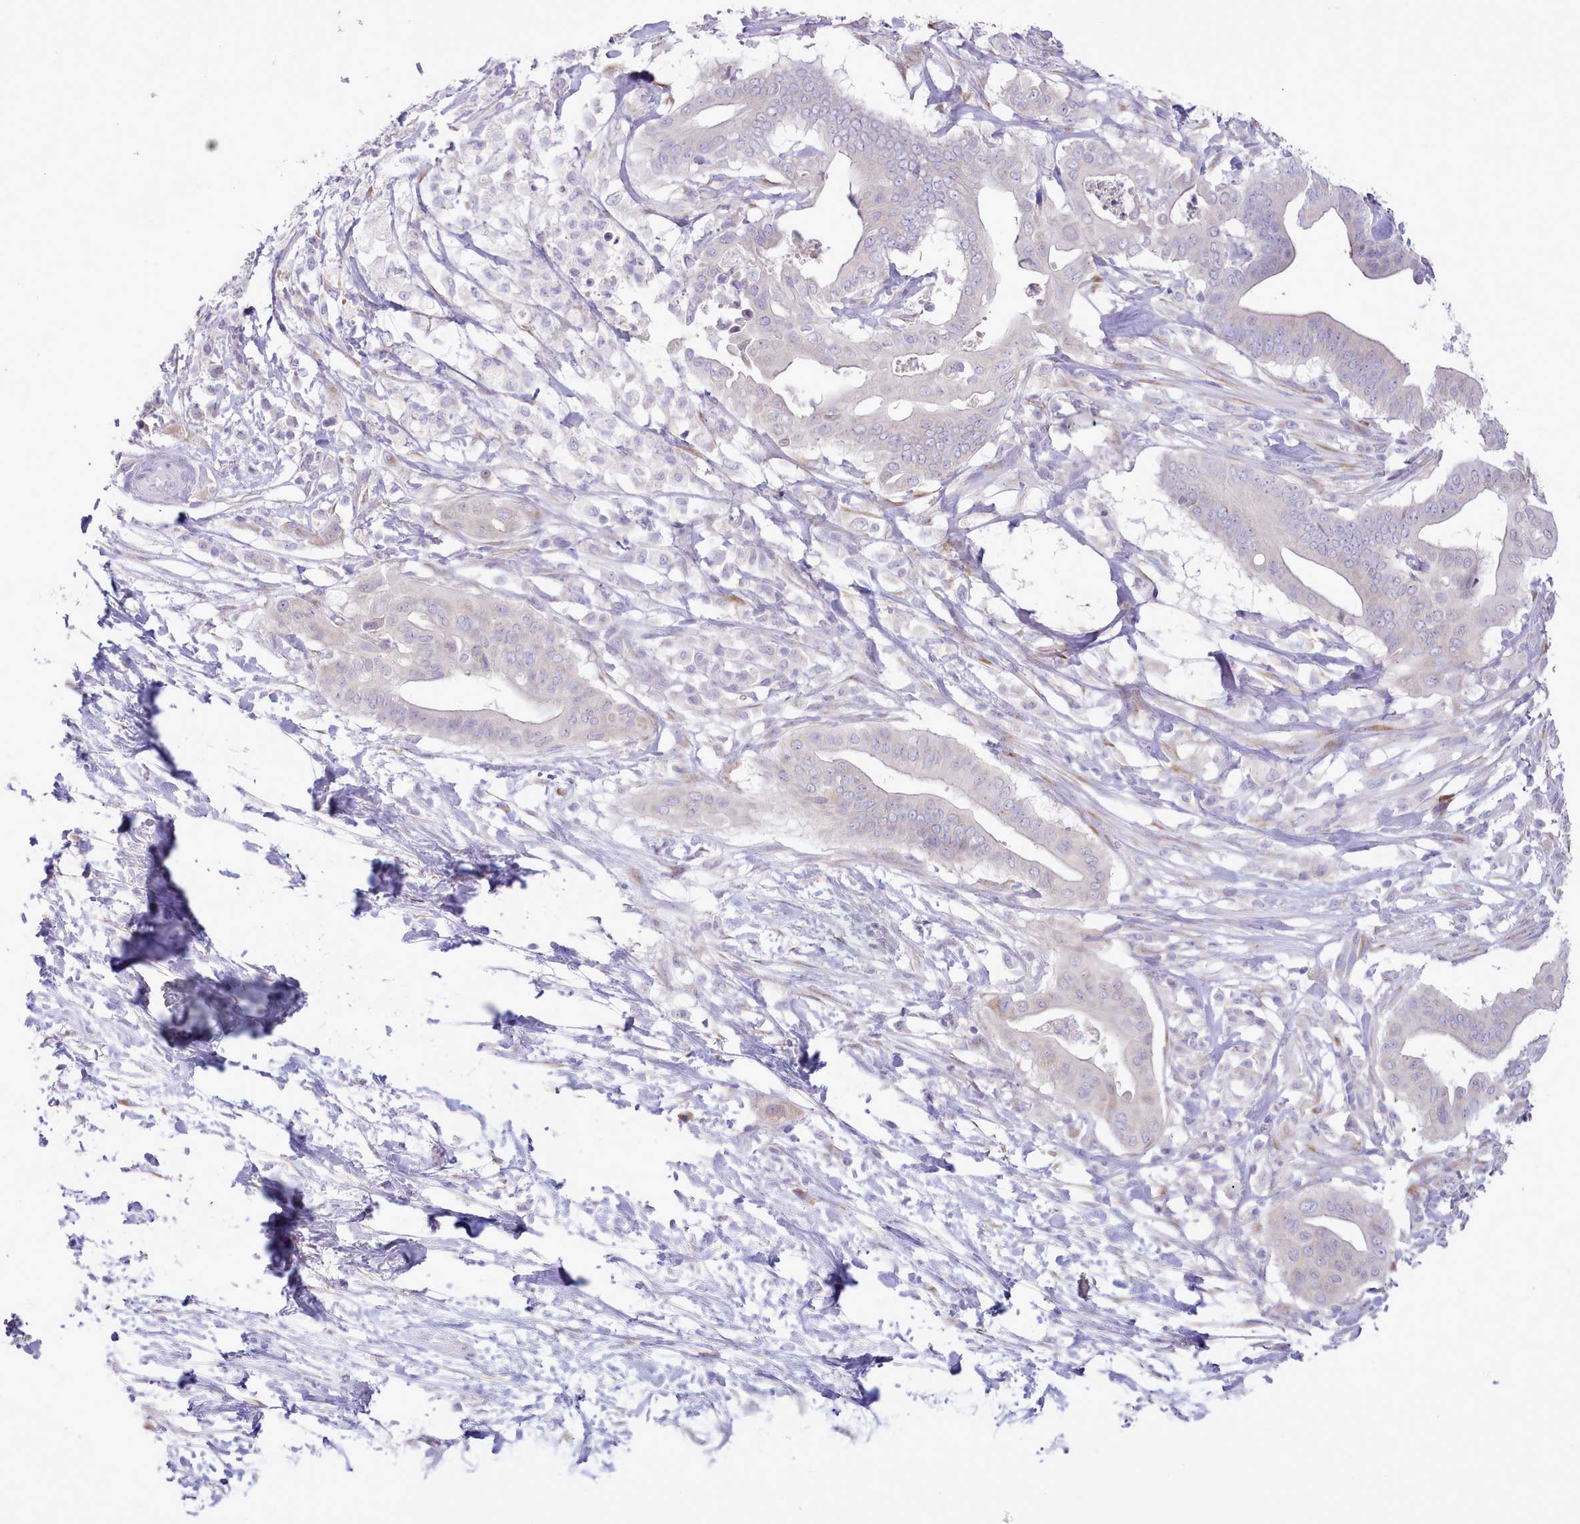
{"staining": {"intensity": "negative", "quantity": "none", "location": "none"}, "tissue": "pancreatic cancer", "cell_type": "Tumor cells", "image_type": "cancer", "snomed": [{"axis": "morphology", "description": "Adenocarcinoma, NOS"}, {"axis": "topography", "description": "Pancreas"}], "caption": "Tumor cells show no significant expression in pancreatic cancer (adenocarcinoma).", "gene": "CCL1", "patient": {"sex": "male", "age": 68}}